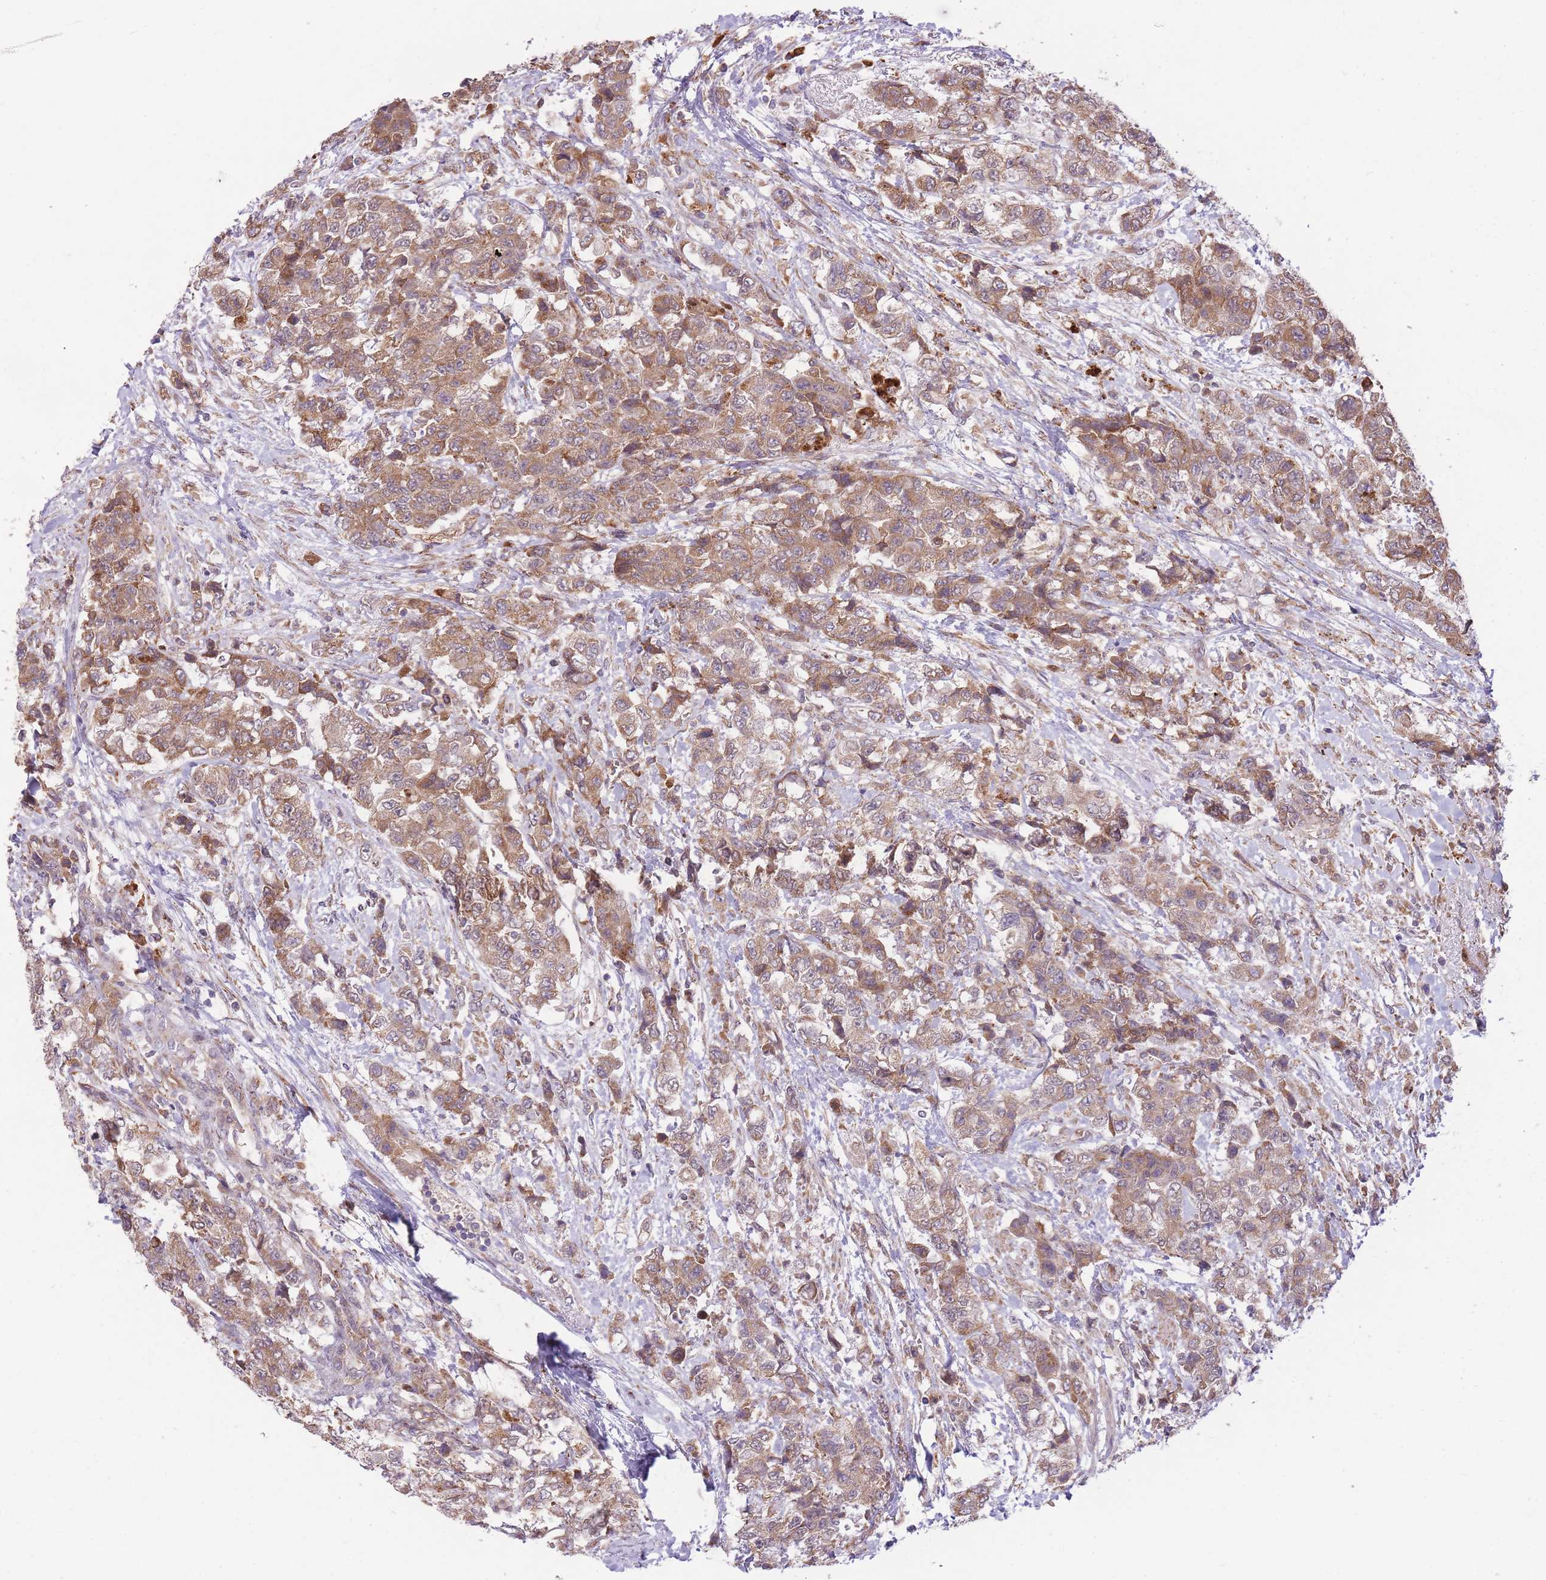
{"staining": {"intensity": "moderate", "quantity": ">75%", "location": "cytoplasmic/membranous"}, "tissue": "urothelial cancer", "cell_type": "Tumor cells", "image_type": "cancer", "snomed": [{"axis": "morphology", "description": "Urothelial carcinoma, High grade"}, {"axis": "topography", "description": "Urinary bladder"}], "caption": "This is a histology image of IHC staining of high-grade urothelial carcinoma, which shows moderate expression in the cytoplasmic/membranous of tumor cells.", "gene": "POLR3F", "patient": {"sex": "female", "age": 78}}